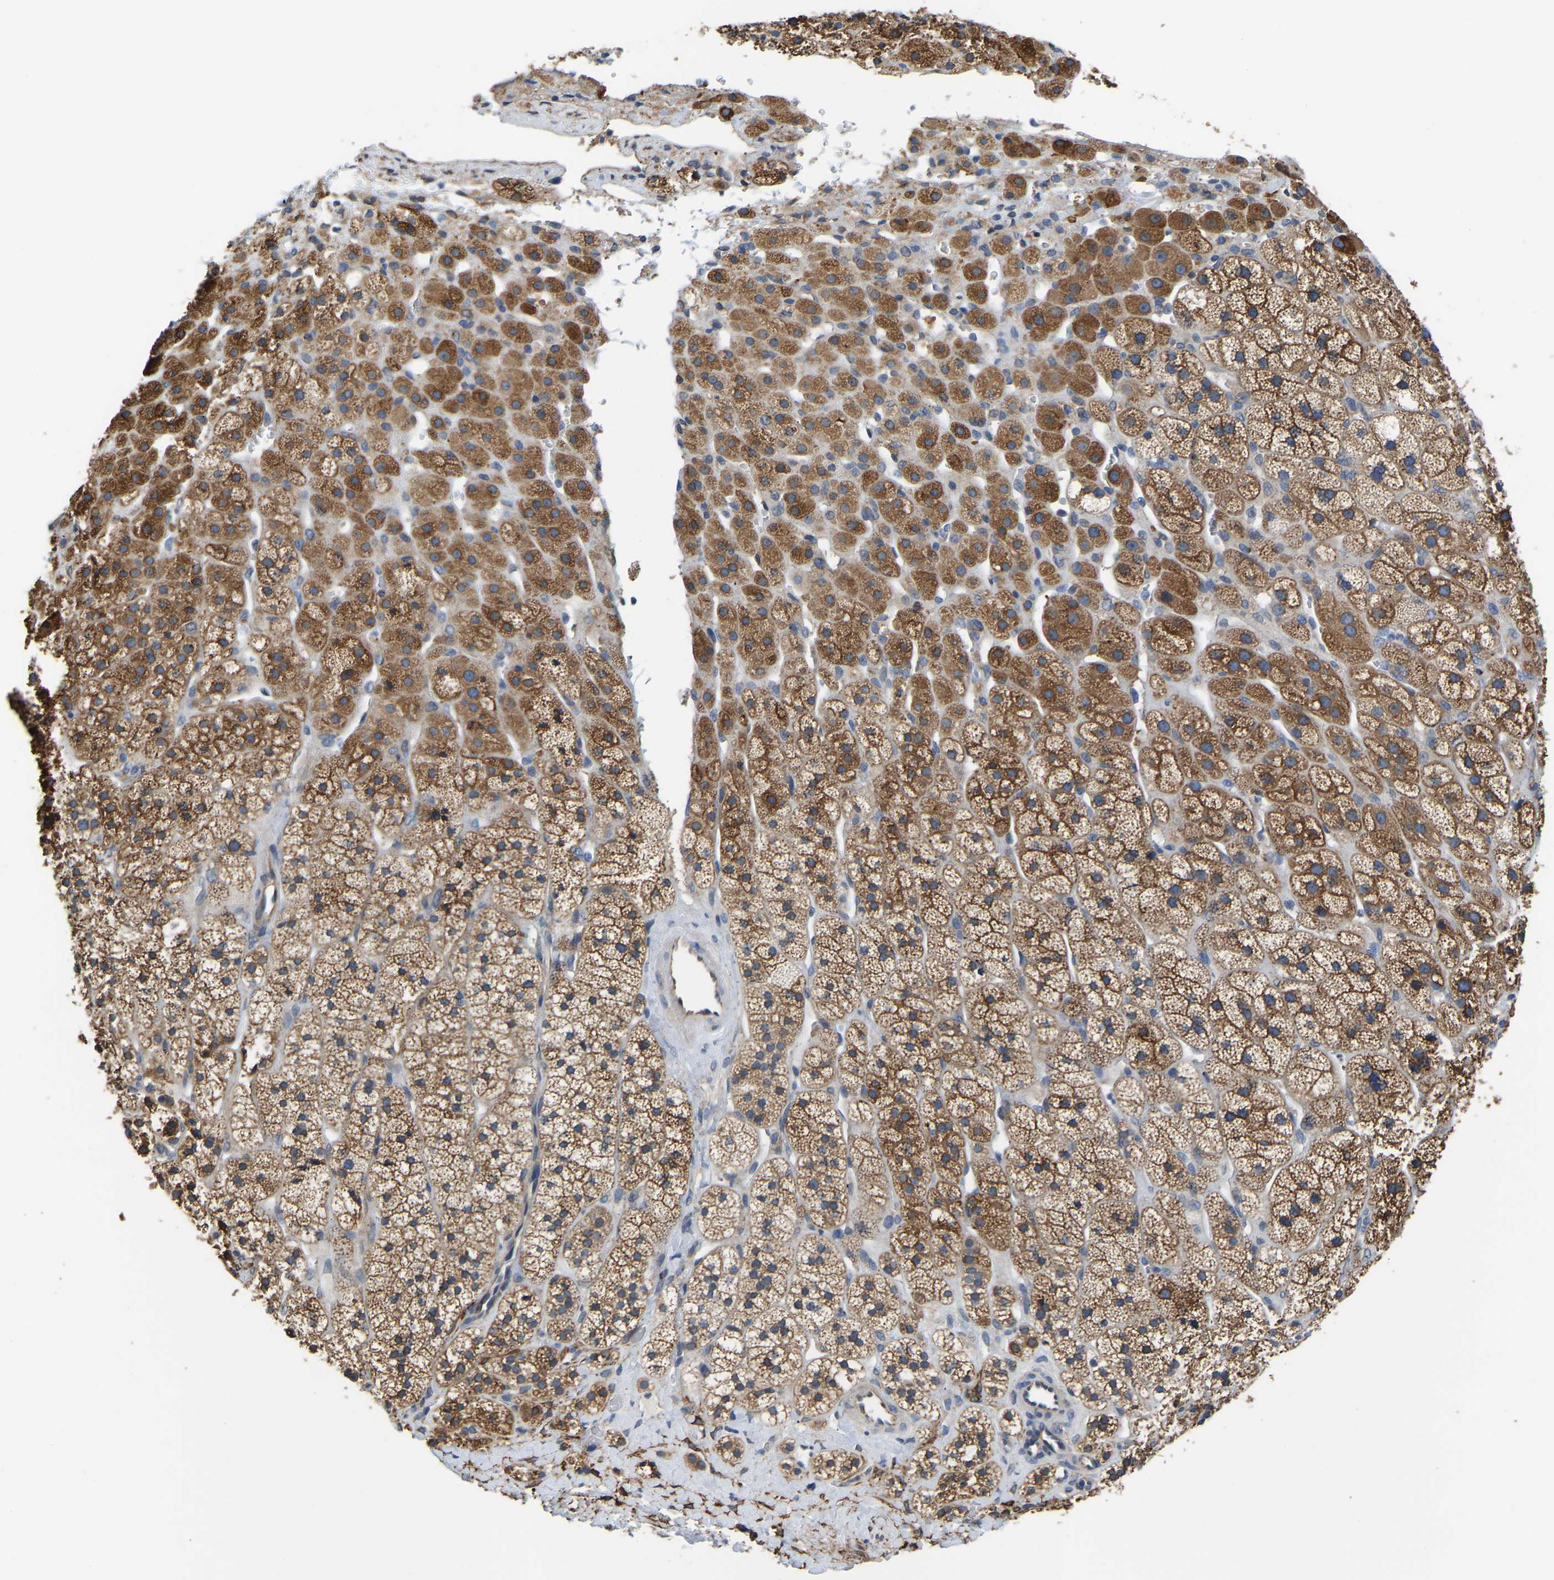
{"staining": {"intensity": "moderate", "quantity": ">75%", "location": "cytoplasmic/membranous"}, "tissue": "adrenal gland", "cell_type": "Glandular cells", "image_type": "normal", "snomed": [{"axis": "morphology", "description": "Normal tissue, NOS"}, {"axis": "topography", "description": "Adrenal gland"}], "caption": "DAB immunohistochemical staining of normal human adrenal gland exhibits moderate cytoplasmic/membranous protein staining in about >75% of glandular cells. (Stains: DAB (3,3'-diaminobenzidine) in brown, nuclei in blue, Microscopy: brightfield microscopy at high magnification).", "gene": "ARL6IP5", "patient": {"sex": "male", "age": 56}}